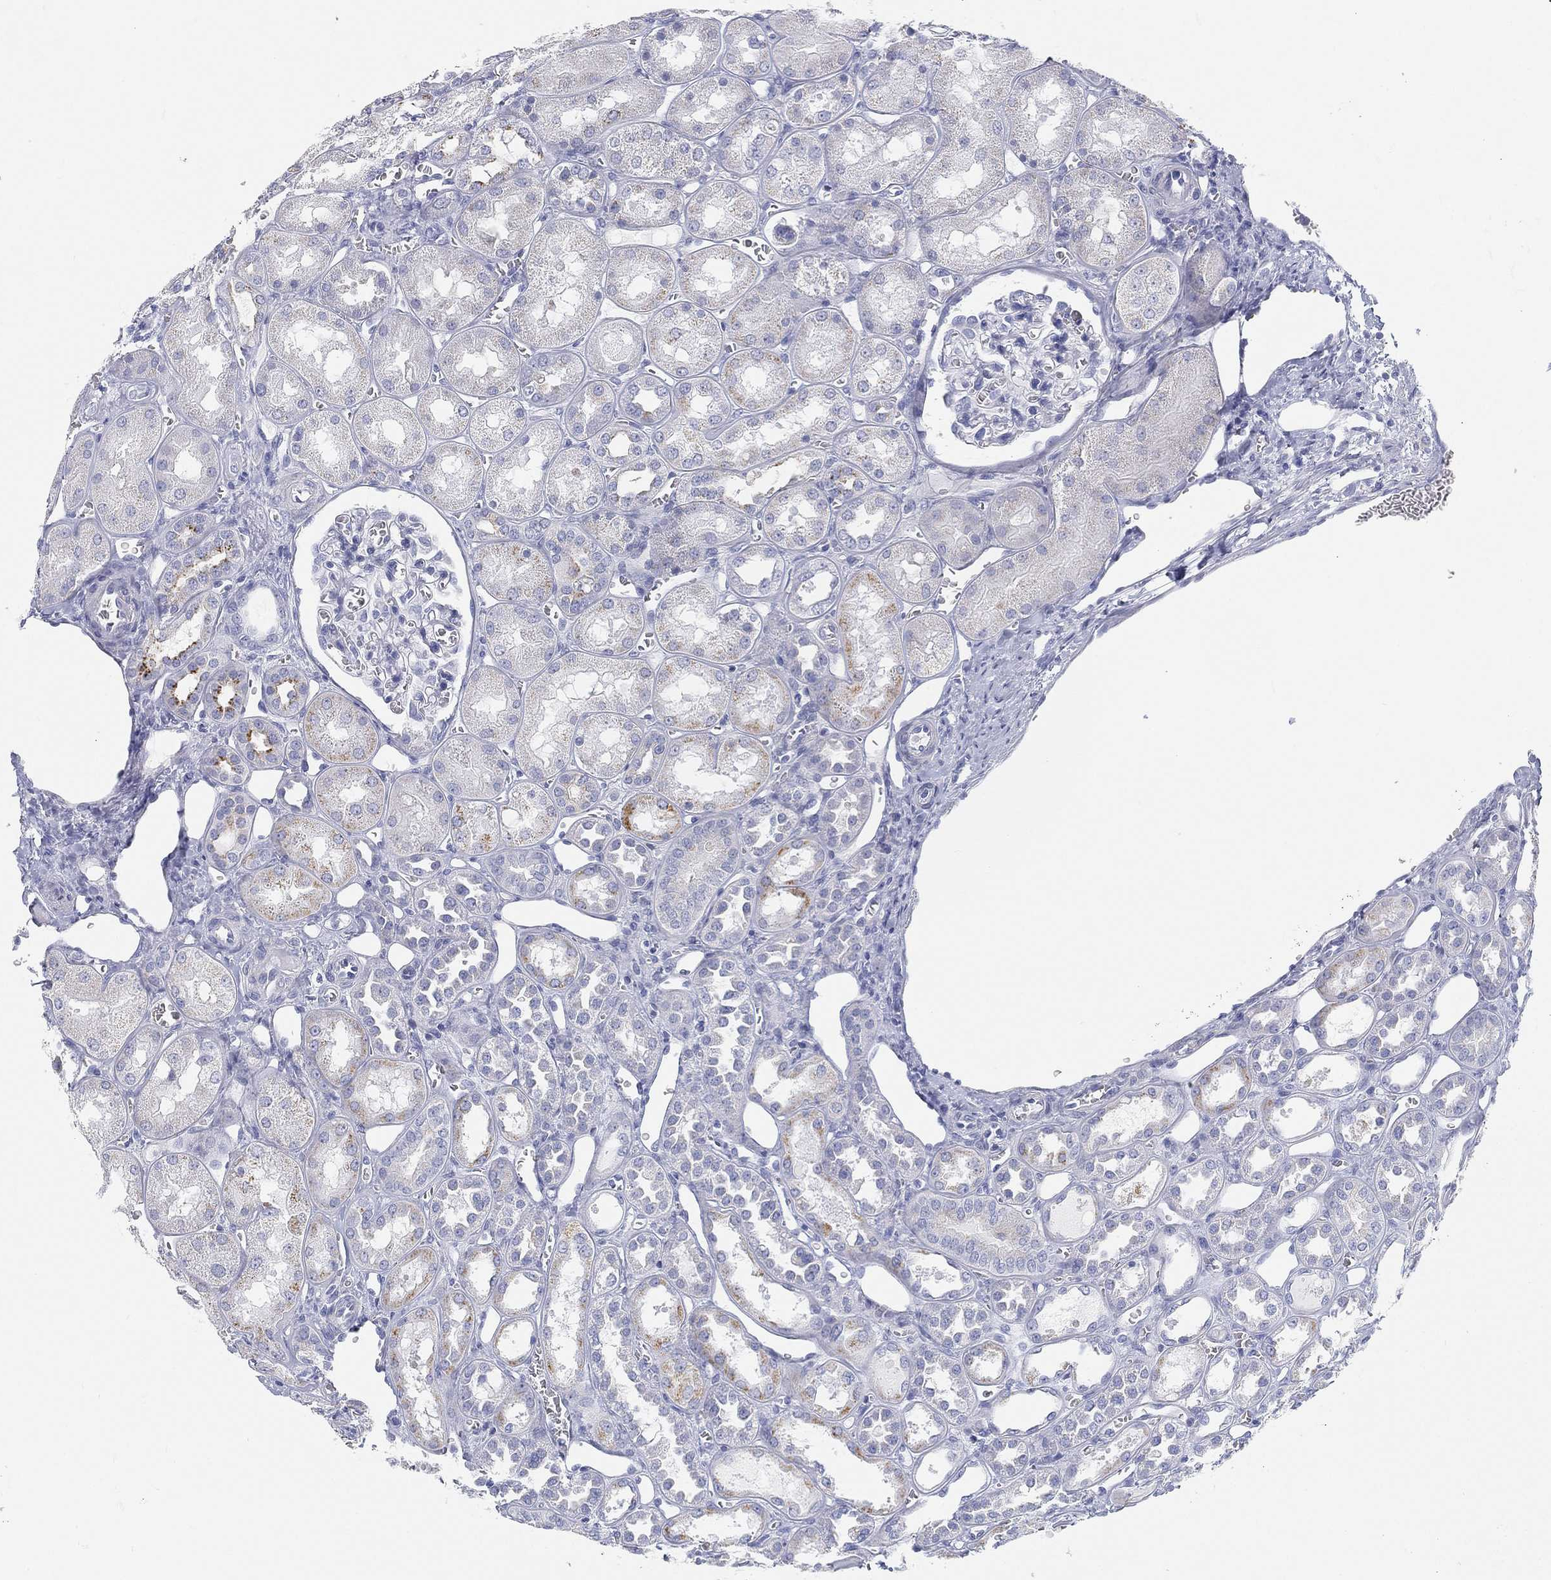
{"staining": {"intensity": "negative", "quantity": "none", "location": "none"}, "tissue": "kidney", "cell_type": "Cells in glomeruli", "image_type": "normal", "snomed": [{"axis": "morphology", "description": "Normal tissue, NOS"}, {"axis": "topography", "description": "Kidney"}], "caption": "The histopathology image displays no staining of cells in glomeruli in unremarkable kidney.", "gene": "GPR61", "patient": {"sex": "male", "age": 73}}